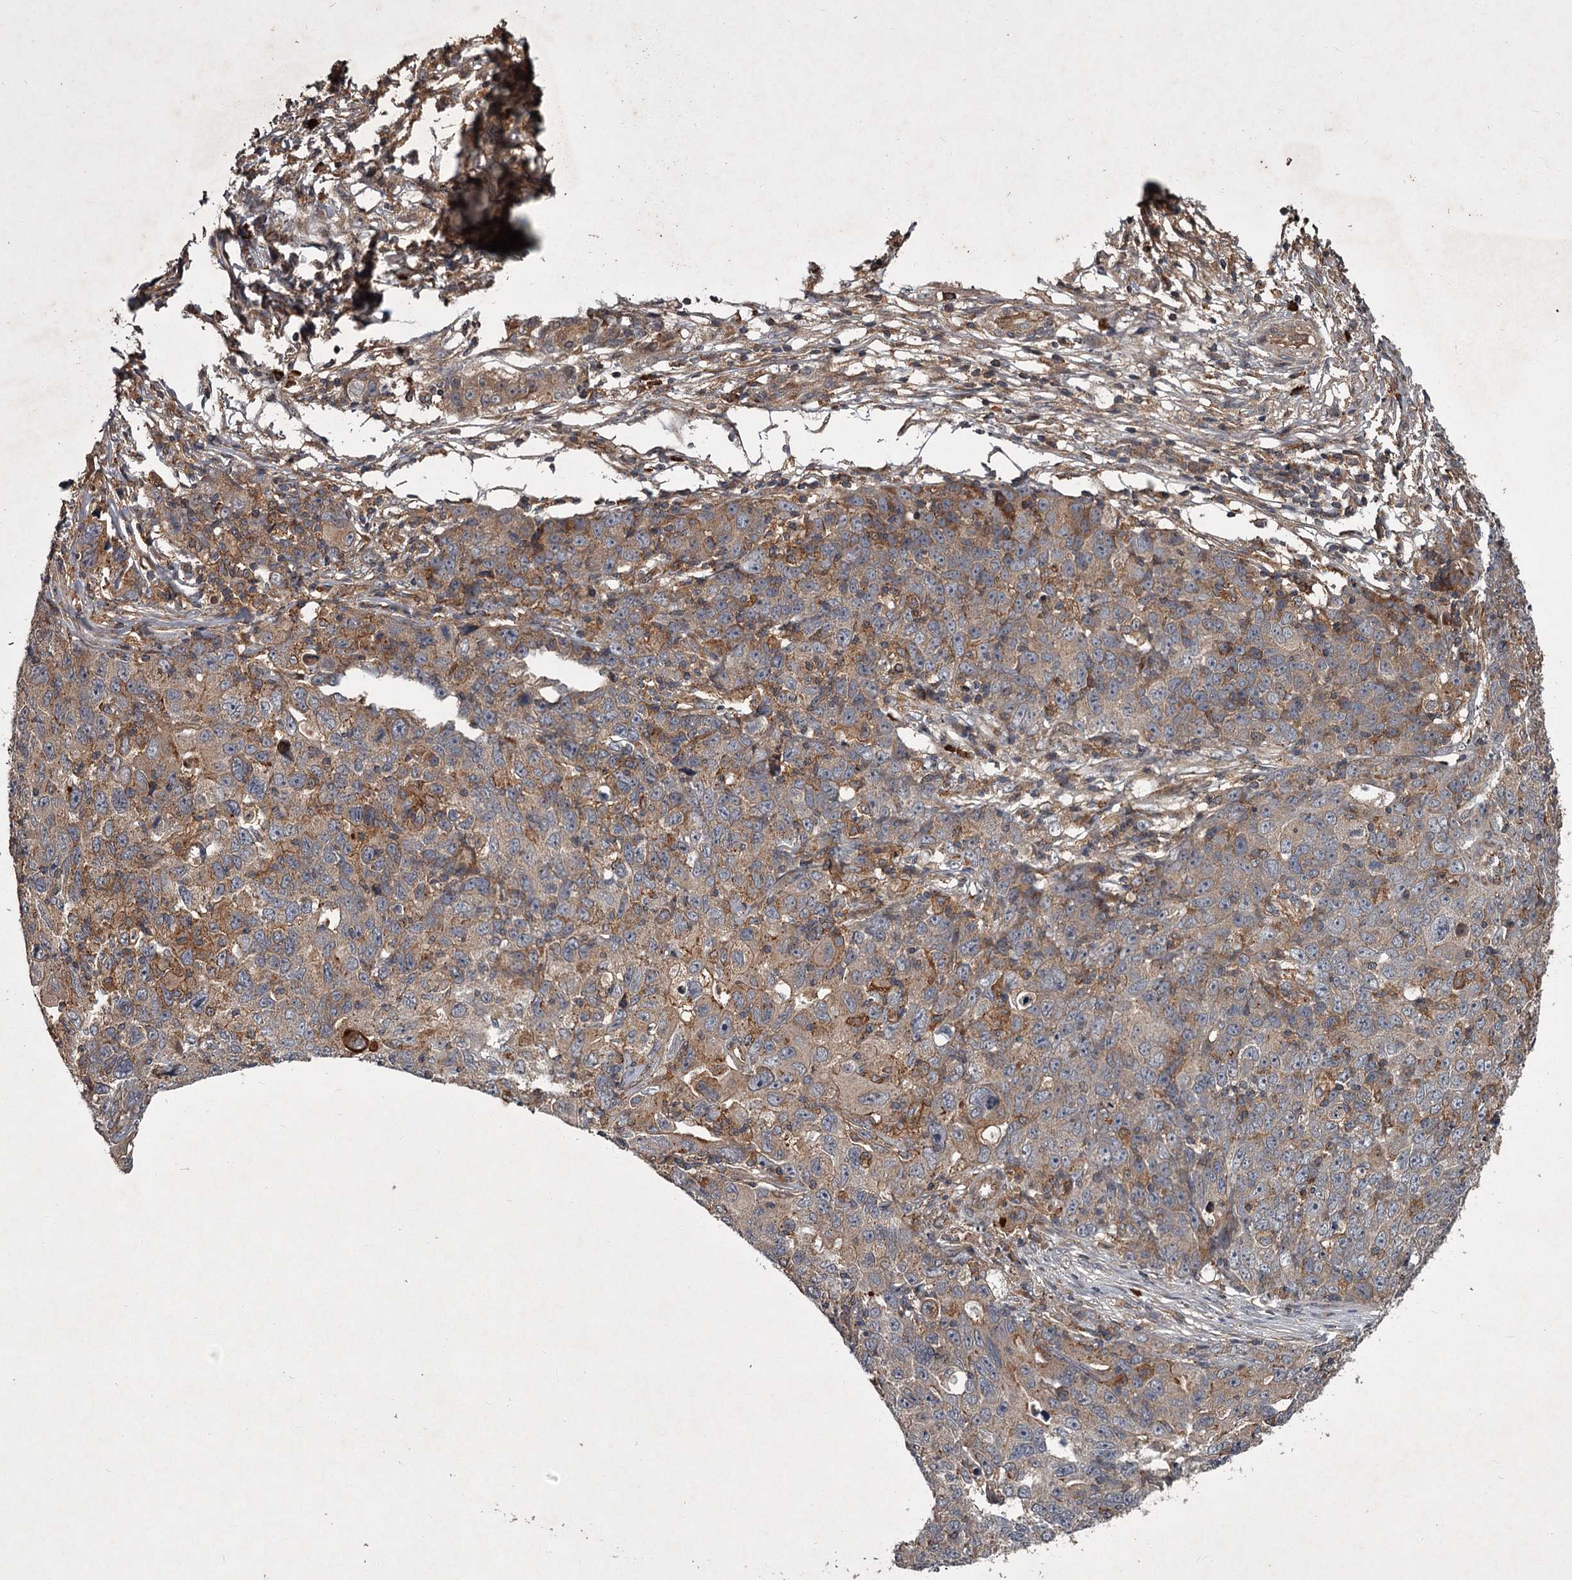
{"staining": {"intensity": "weak", "quantity": "25%-75%", "location": "cytoplasmic/membranous"}, "tissue": "ovarian cancer", "cell_type": "Tumor cells", "image_type": "cancer", "snomed": [{"axis": "morphology", "description": "Carcinoma, endometroid"}, {"axis": "topography", "description": "Ovary"}], "caption": "IHC micrograph of neoplastic tissue: ovarian cancer stained using immunohistochemistry displays low levels of weak protein expression localized specifically in the cytoplasmic/membranous of tumor cells, appearing as a cytoplasmic/membranous brown color.", "gene": "UNC93B1", "patient": {"sex": "female", "age": 42}}